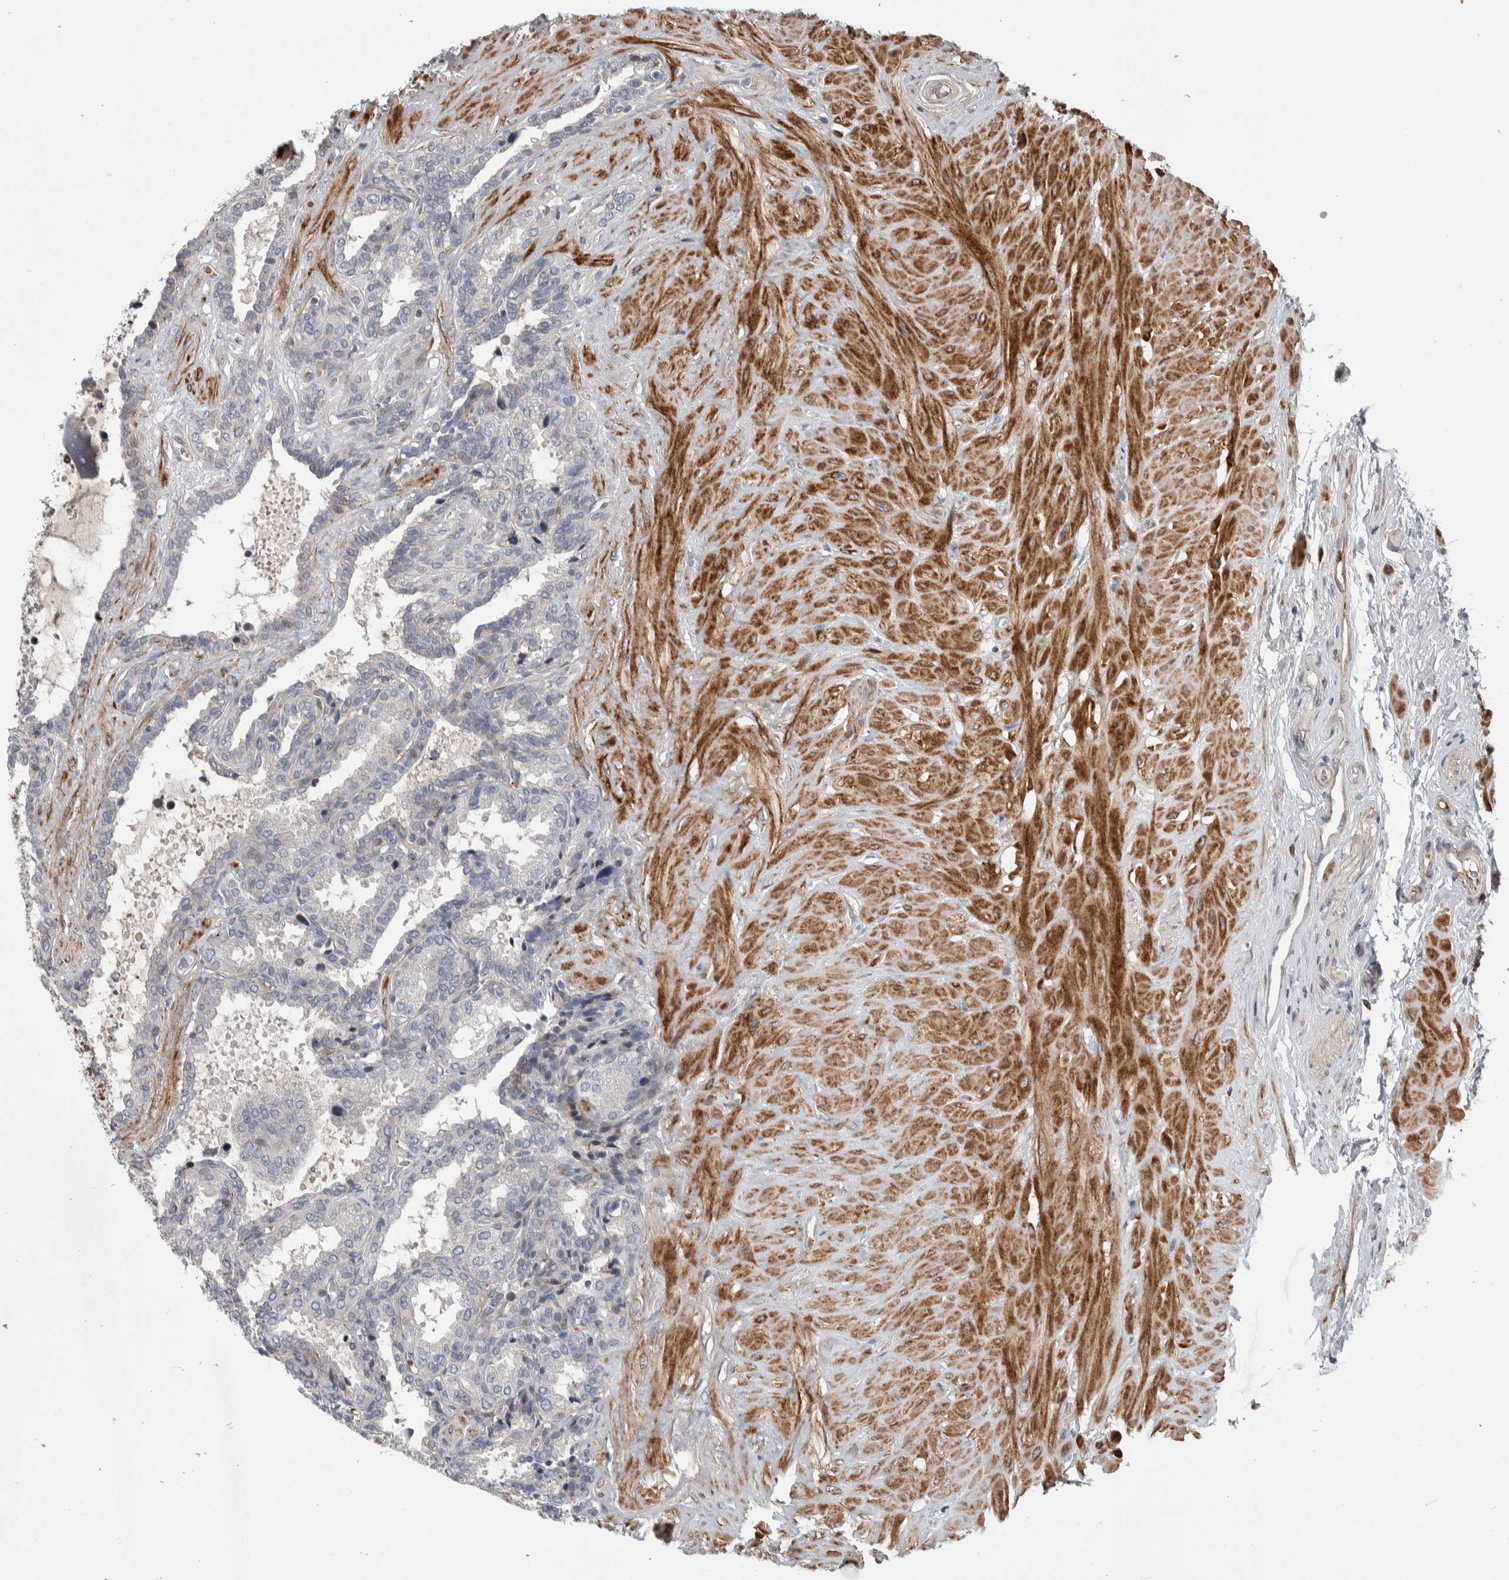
{"staining": {"intensity": "negative", "quantity": "none", "location": "none"}, "tissue": "seminal vesicle", "cell_type": "Glandular cells", "image_type": "normal", "snomed": [{"axis": "morphology", "description": "Normal tissue, NOS"}, {"axis": "topography", "description": "Seminal veicle"}], "caption": "High power microscopy photomicrograph of an immunohistochemistry micrograph of unremarkable seminal vesicle, revealing no significant staining in glandular cells.", "gene": "PSMG3", "patient": {"sex": "male", "age": 46}}